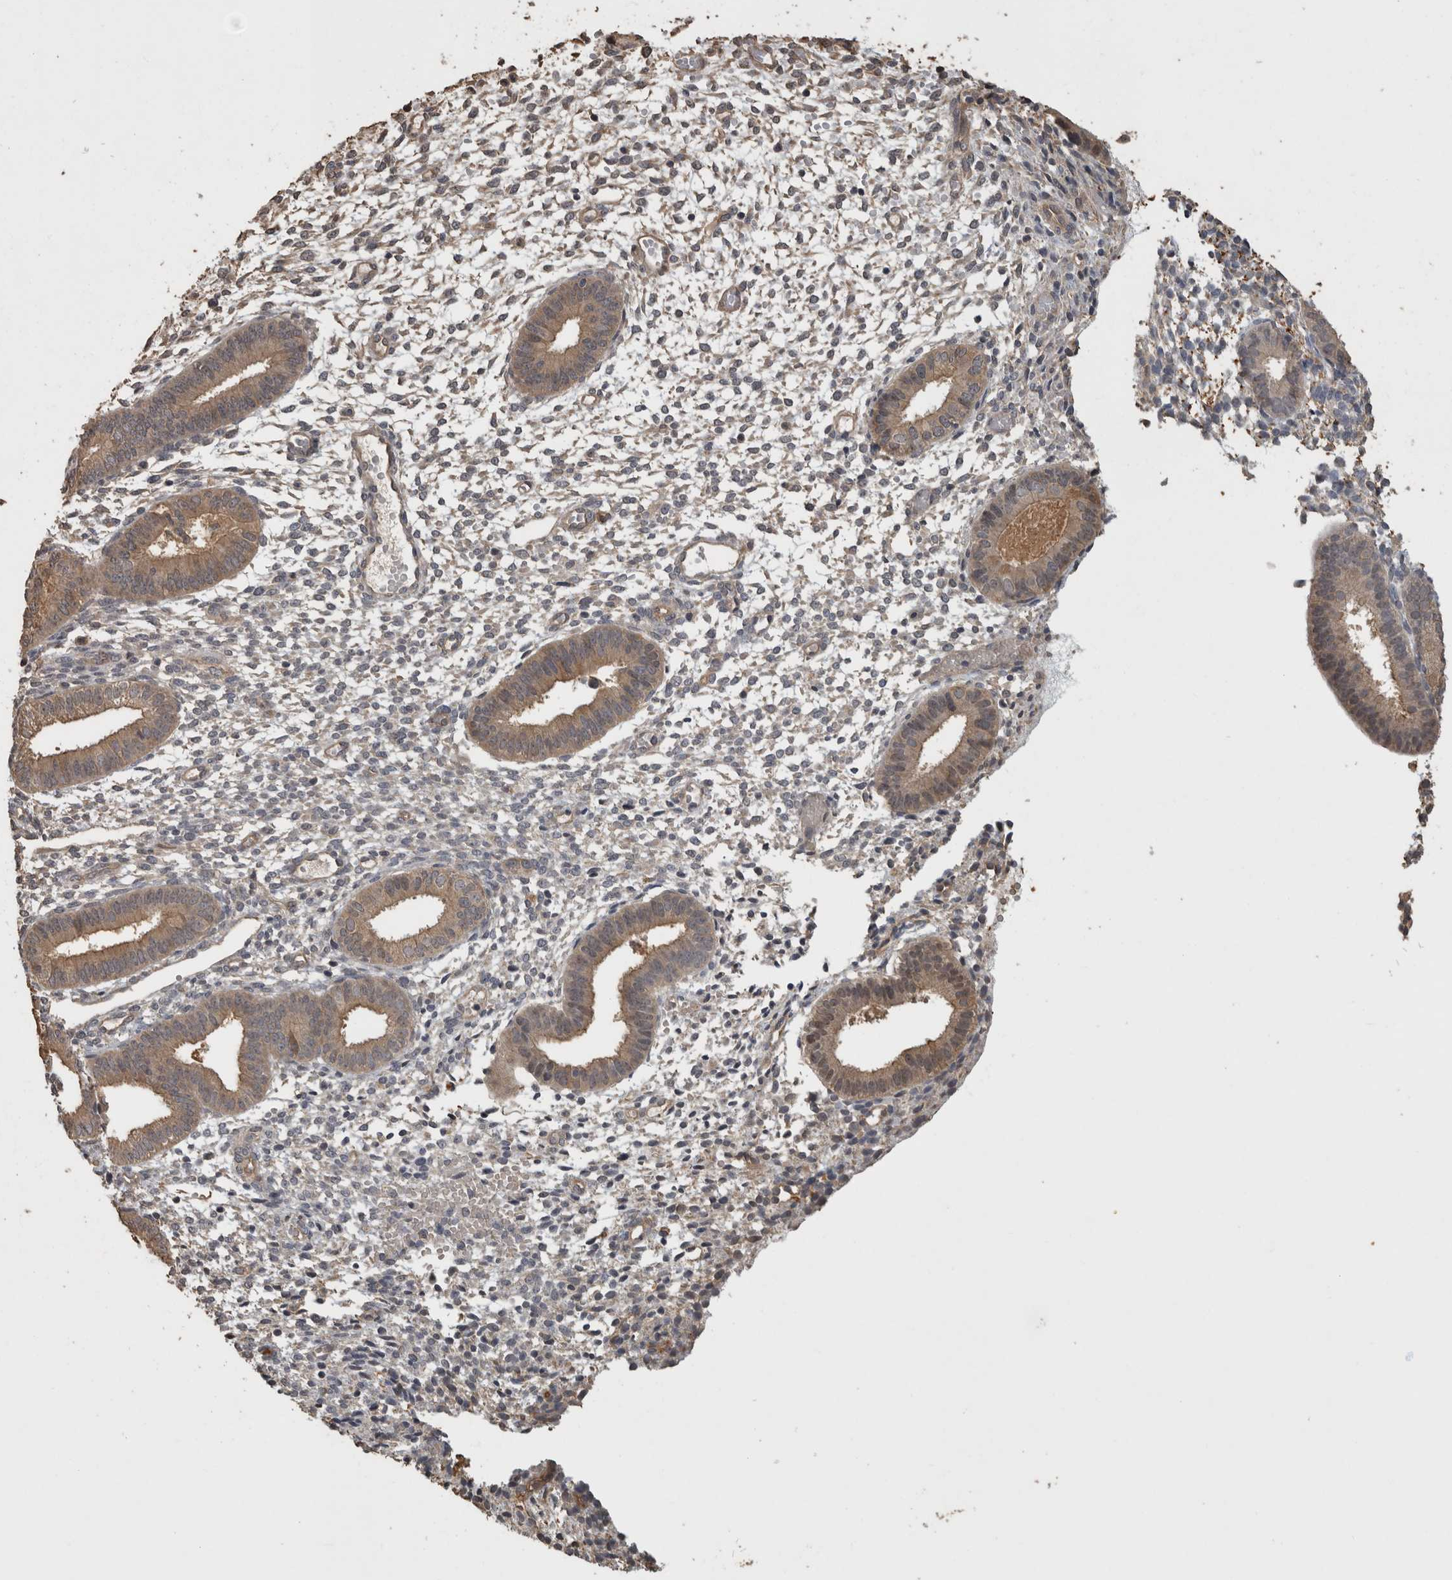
{"staining": {"intensity": "negative", "quantity": "none", "location": "none"}, "tissue": "endometrium", "cell_type": "Cells in endometrial stroma", "image_type": "normal", "snomed": [{"axis": "morphology", "description": "Normal tissue, NOS"}, {"axis": "topography", "description": "Endometrium"}], "caption": "This is a histopathology image of immunohistochemistry staining of normal endometrium, which shows no staining in cells in endometrial stroma.", "gene": "RHPN1", "patient": {"sex": "female", "age": 46}}